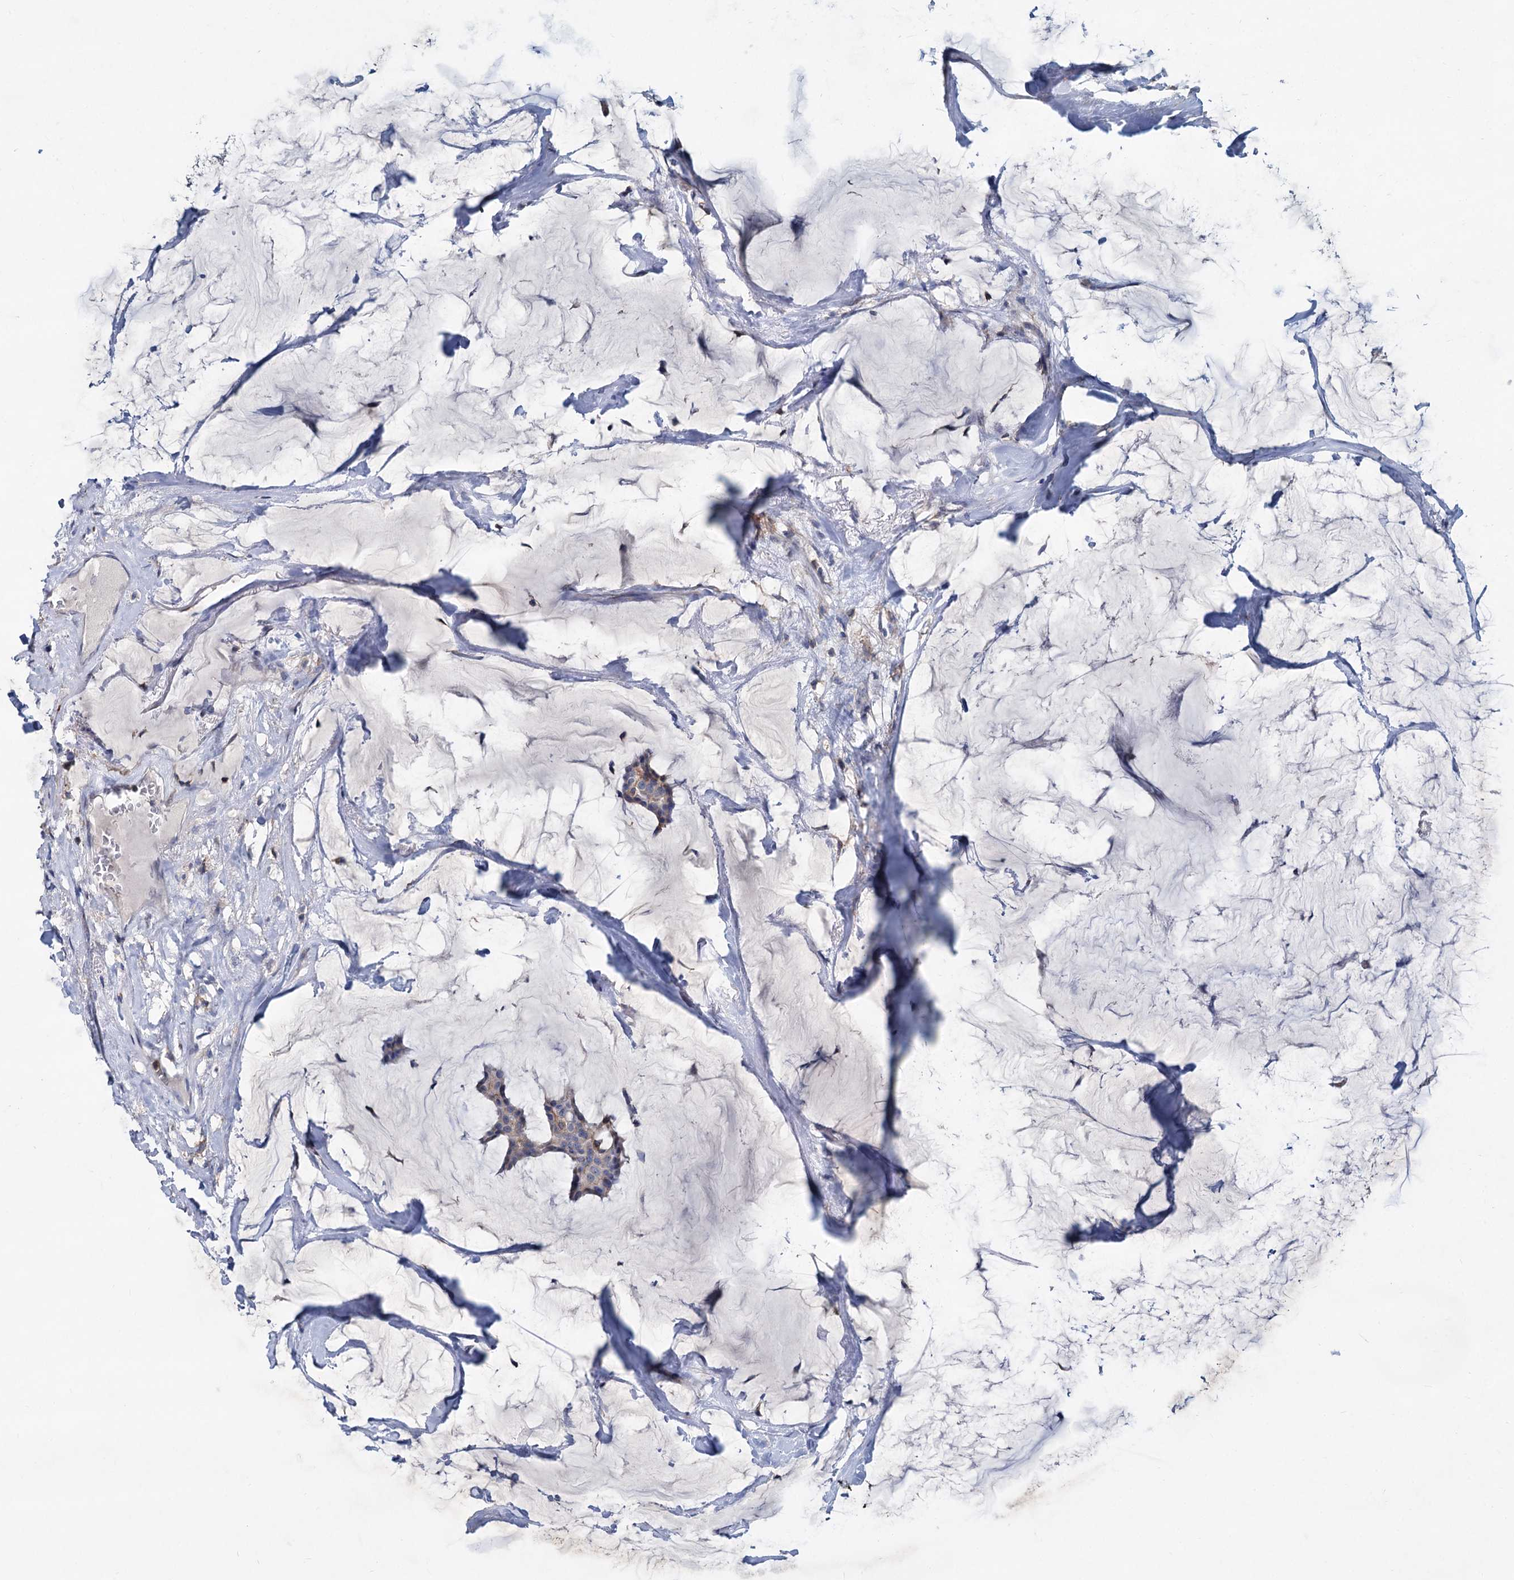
{"staining": {"intensity": "weak", "quantity": "25%-75%", "location": "cytoplasmic/membranous"}, "tissue": "breast cancer", "cell_type": "Tumor cells", "image_type": "cancer", "snomed": [{"axis": "morphology", "description": "Duct carcinoma"}, {"axis": "topography", "description": "Breast"}], "caption": "The micrograph demonstrates immunohistochemical staining of breast cancer. There is weak cytoplasmic/membranous positivity is seen in approximately 25%-75% of tumor cells. The staining was performed using DAB (3,3'-diaminobenzidine), with brown indicating positive protein expression. Nuclei are stained blue with hematoxylin.", "gene": "LRCH4", "patient": {"sex": "female", "age": 93}}